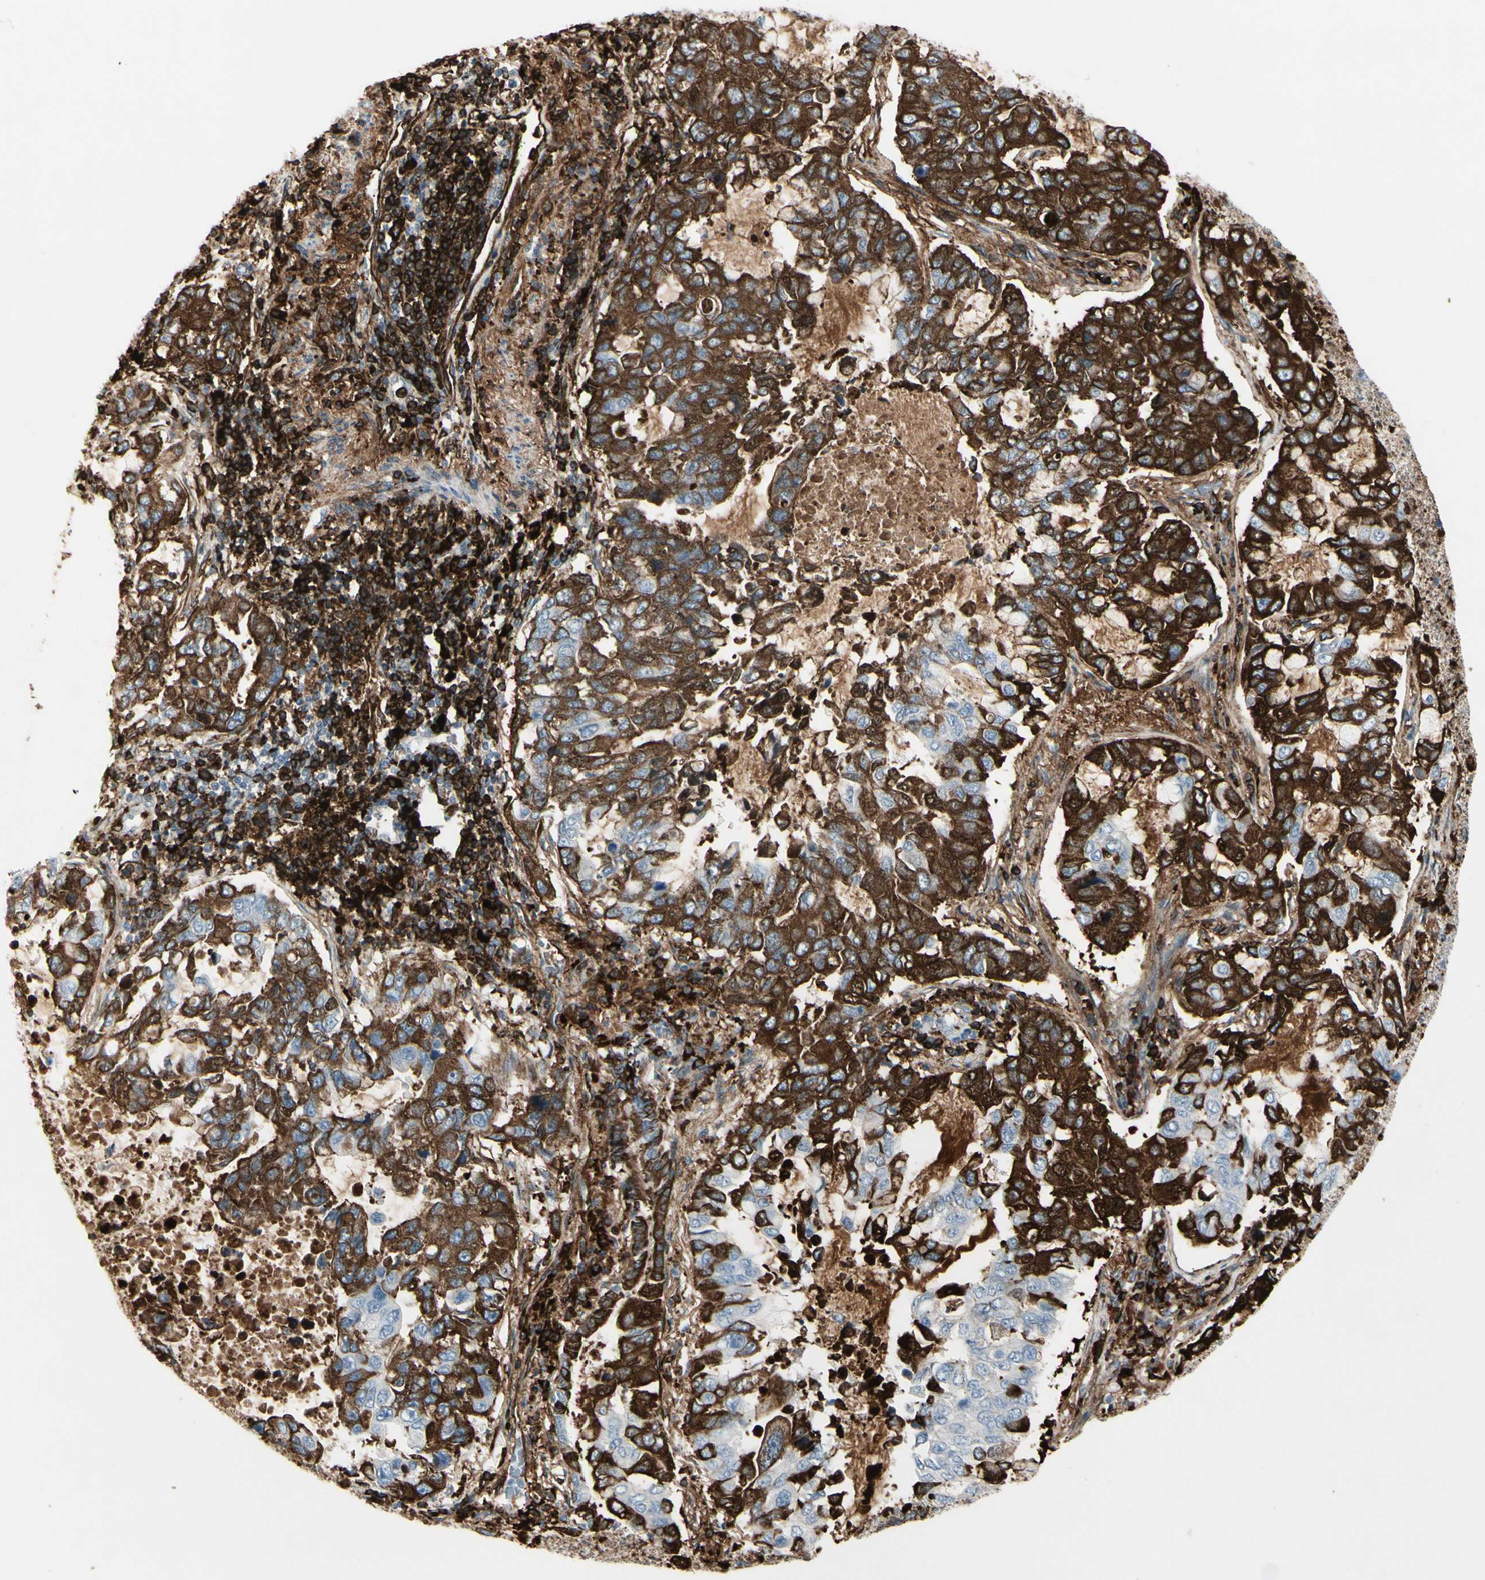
{"staining": {"intensity": "strong", "quantity": "25%-75%", "location": "cytoplasmic/membranous"}, "tissue": "lung cancer", "cell_type": "Tumor cells", "image_type": "cancer", "snomed": [{"axis": "morphology", "description": "Adenocarcinoma, NOS"}, {"axis": "topography", "description": "Lung"}], "caption": "Lung adenocarcinoma stained with a brown dye exhibits strong cytoplasmic/membranous positive expression in about 25%-75% of tumor cells.", "gene": "IGHG1", "patient": {"sex": "male", "age": 64}}